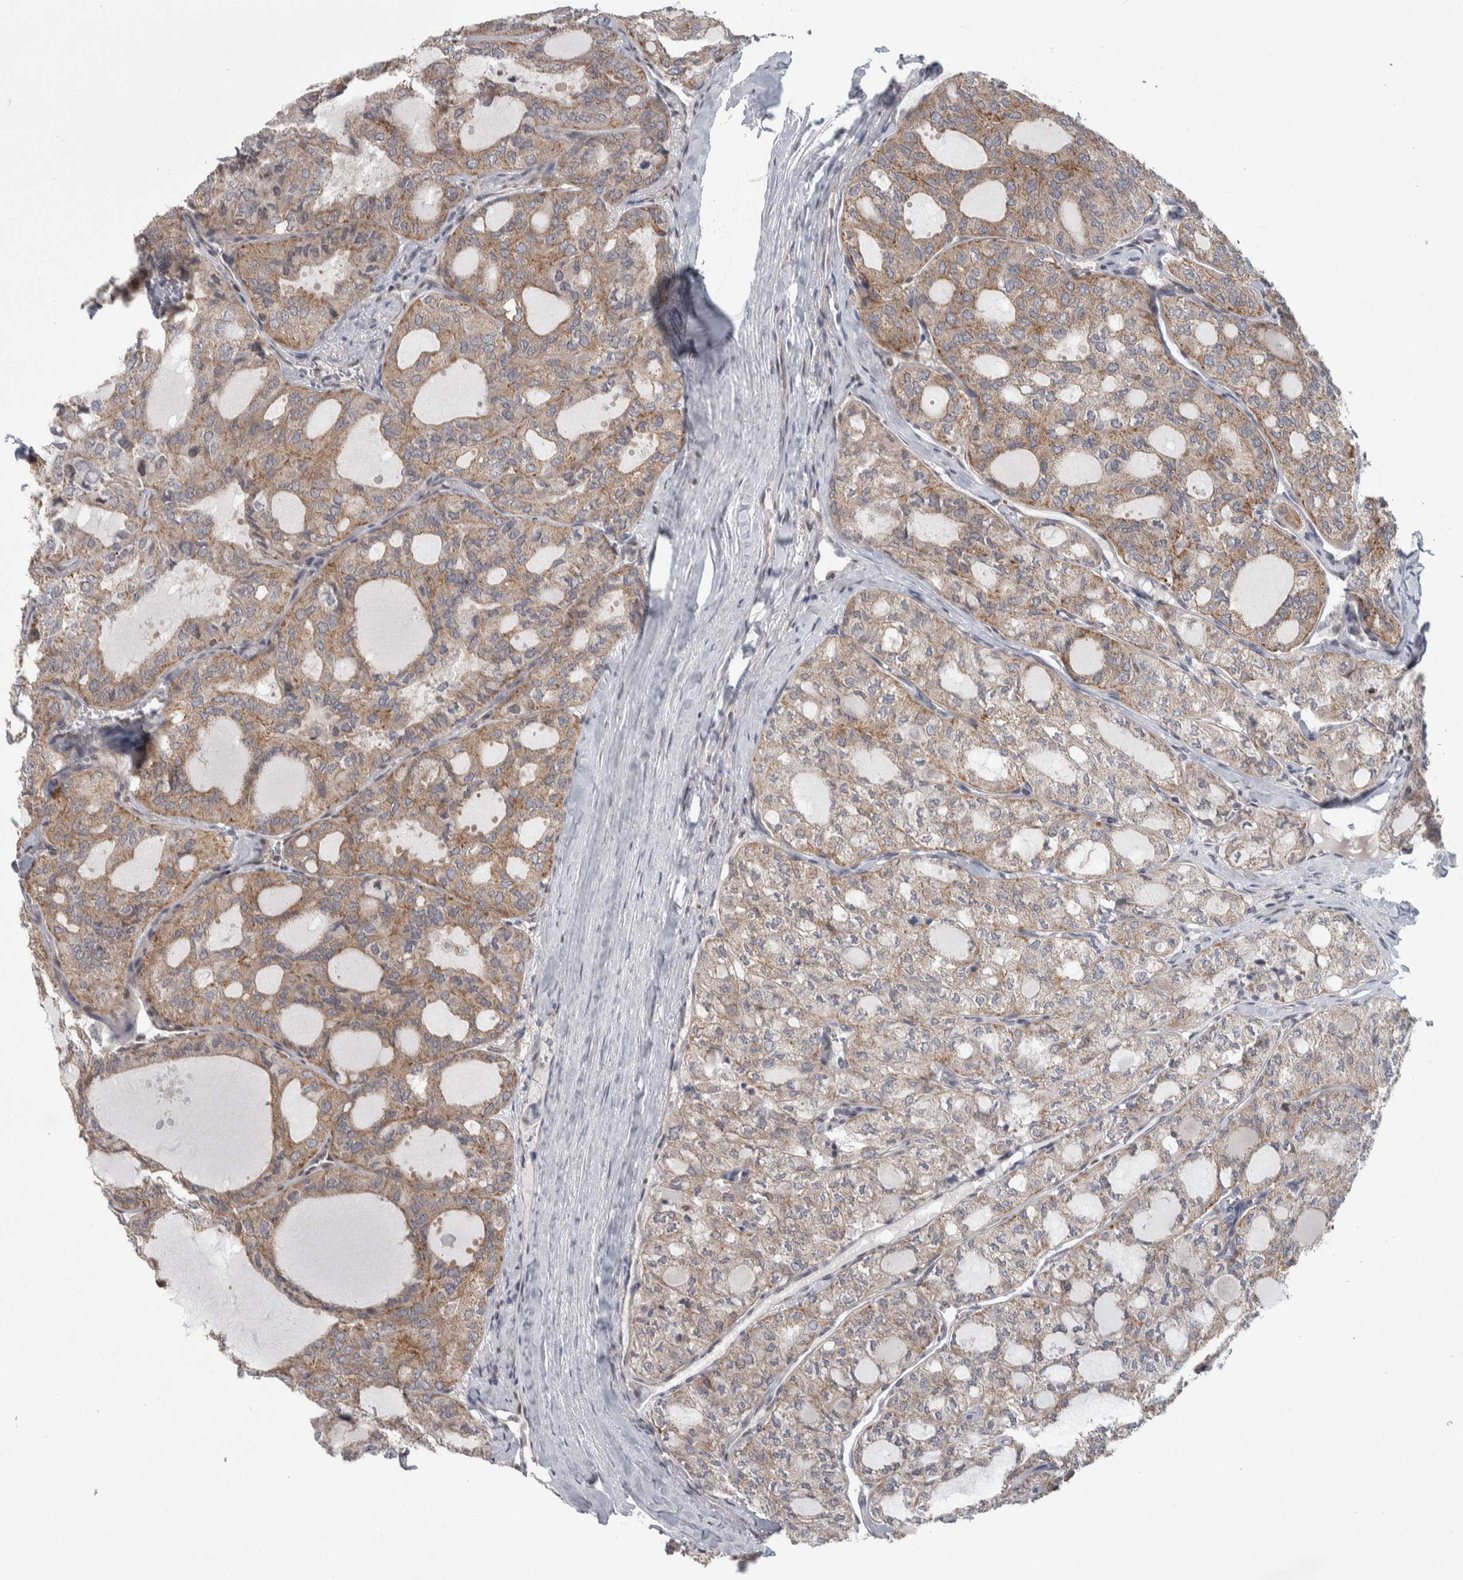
{"staining": {"intensity": "weak", "quantity": ">75%", "location": "cytoplasmic/membranous"}, "tissue": "thyroid cancer", "cell_type": "Tumor cells", "image_type": "cancer", "snomed": [{"axis": "morphology", "description": "Follicular adenoma carcinoma, NOS"}, {"axis": "topography", "description": "Thyroid gland"}], "caption": "Immunohistochemical staining of thyroid follicular adenoma carcinoma displays low levels of weak cytoplasmic/membranous staining in approximately >75% of tumor cells.", "gene": "CWC27", "patient": {"sex": "male", "age": 75}}